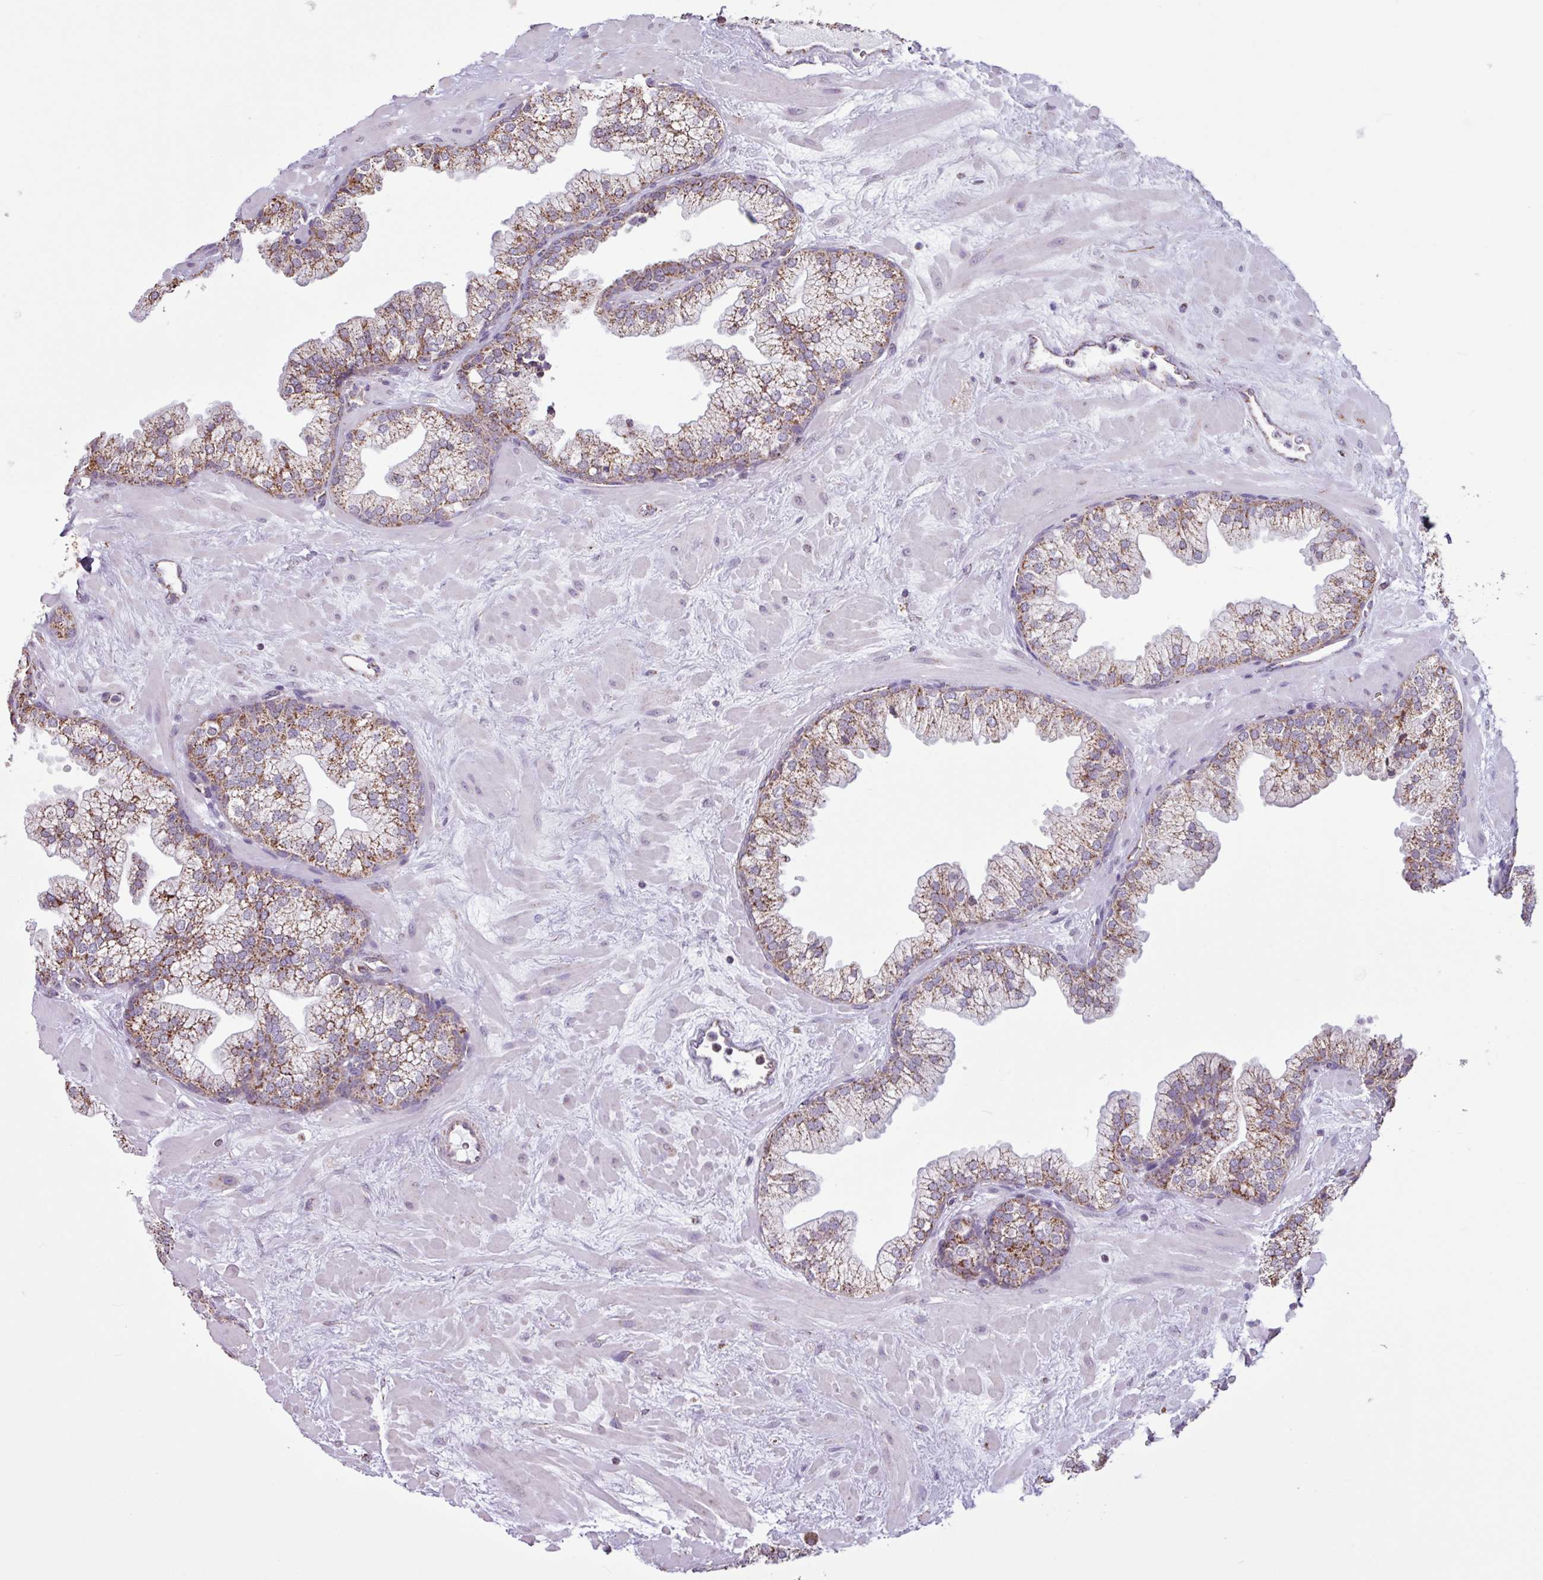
{"staining": {"intensity": "moderate", "quantity": ">75%", "location": "cytoplasmic/membranous"}, "tissue": "prostate", "cell_type": "Glandular cells", "image_type": "normal", "snomed": [{"axis": "morphology", "description": "Normal tissue, NOS"}, {"axis": "topography", "description": "Prostate"}, {"axis": "topography", "description": "Peripheral nerve tissue"}], "caption": "Protein staining demonstrates moderate cytoplasmic/membranous staining in approximately >75% of glandular cells in benign prostate.", "gene": "ALG8", "patient": {"sex": "male", "age": 61}}